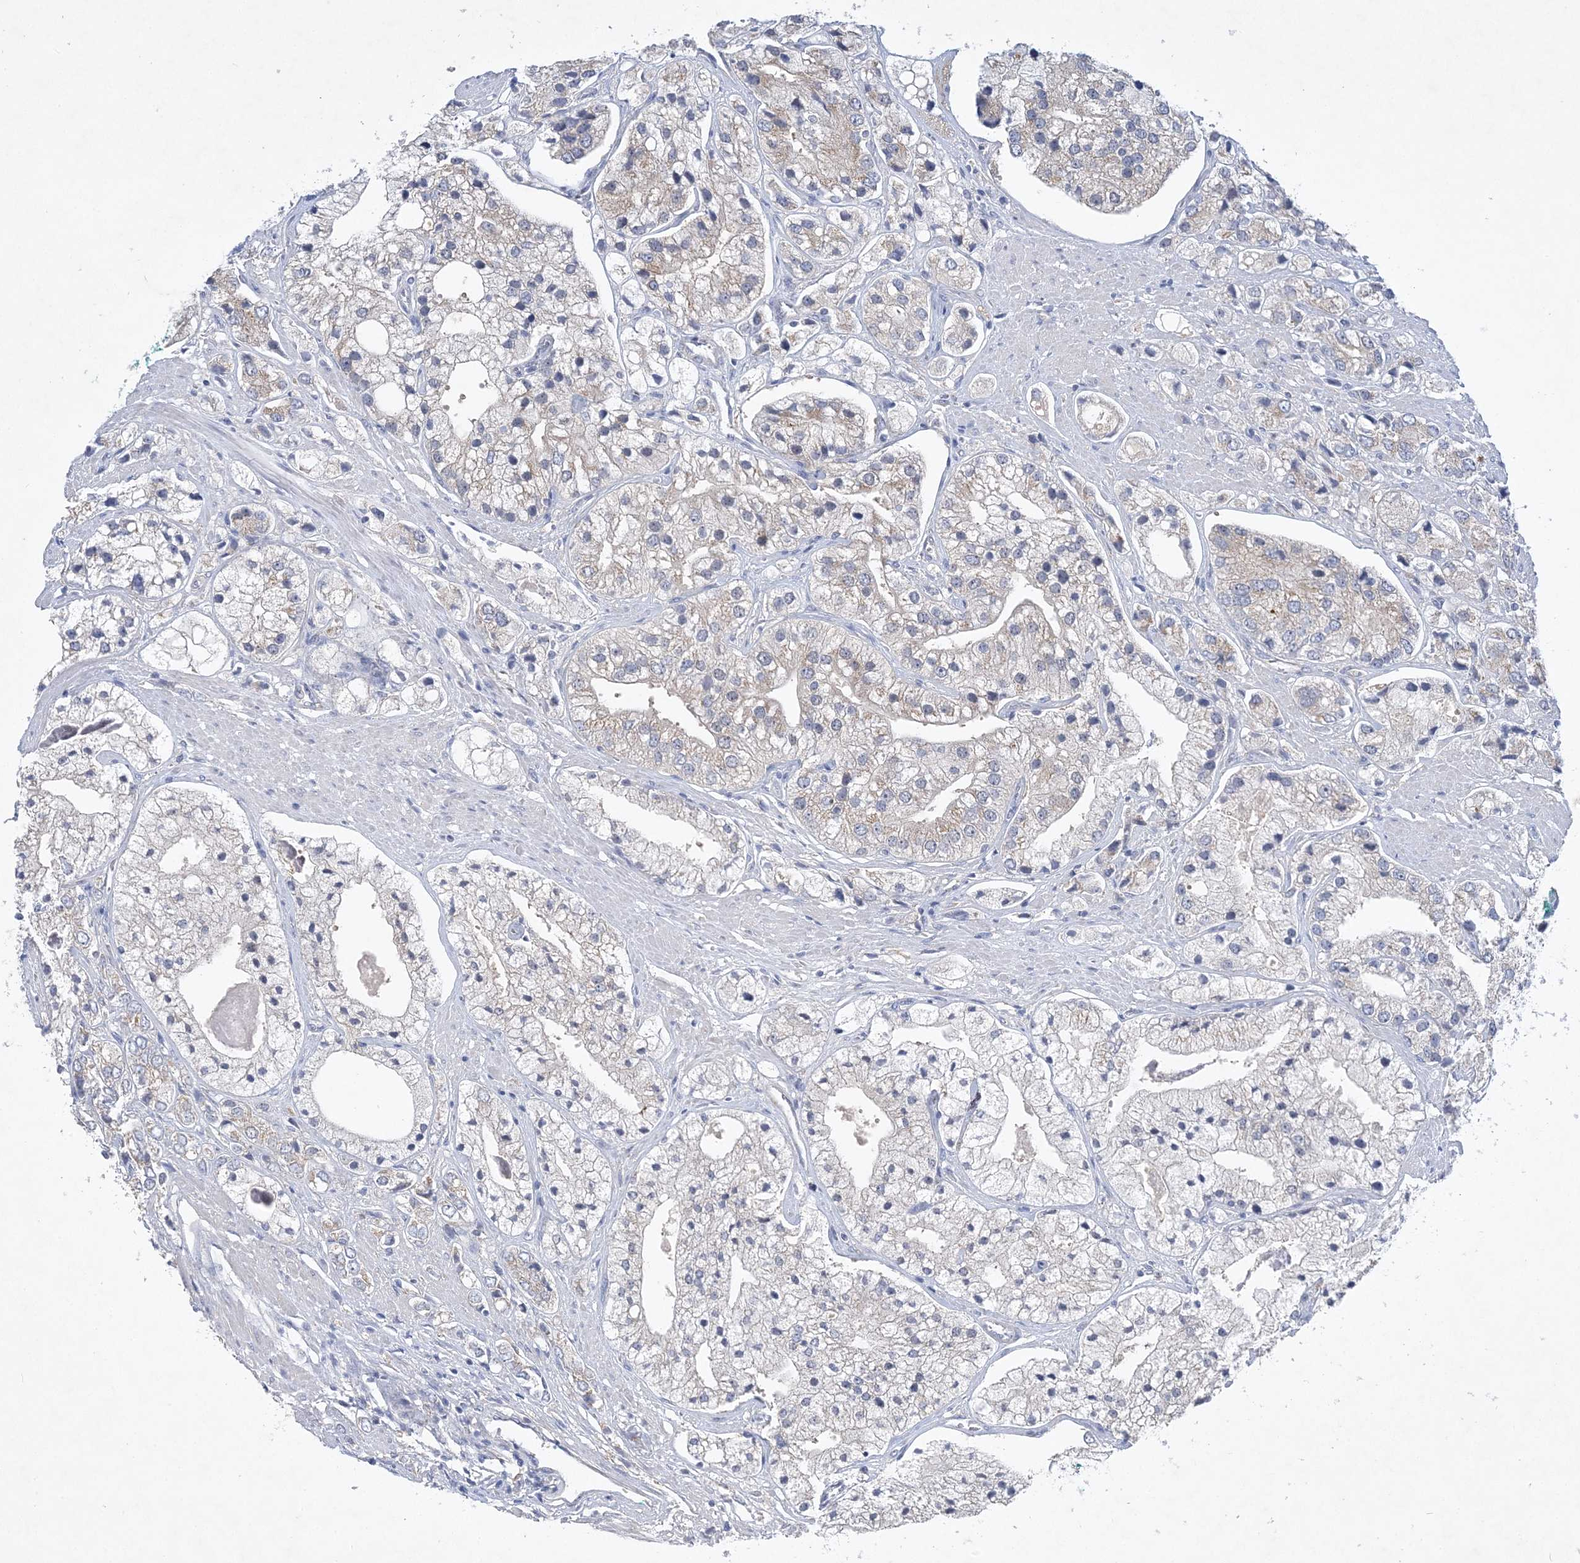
{"staining": {"intensity": "negative", "quantity": "none", "location": "none"}, "tissue": "prostate cancer", "cell_type": "Tumor cells", "image_type": "cancer", "snomed": [{"axis": "morphology", "description": "Adenocarcinoma, High grade"}, {"axis": "topography", "description": "Prostate"}], "caption": "Immunohistochemistry (IHC) photomicrograph of human prostate high-grade adenocarcinoma stained for a protein (brown), which exhibits no staining in tumor cells. (DAB (3,3'-diaminobenzidine) immunohistochemistry, high magnification).", "gene": "ANKRD35", "patient": {"sex": "male", "age": 50}}